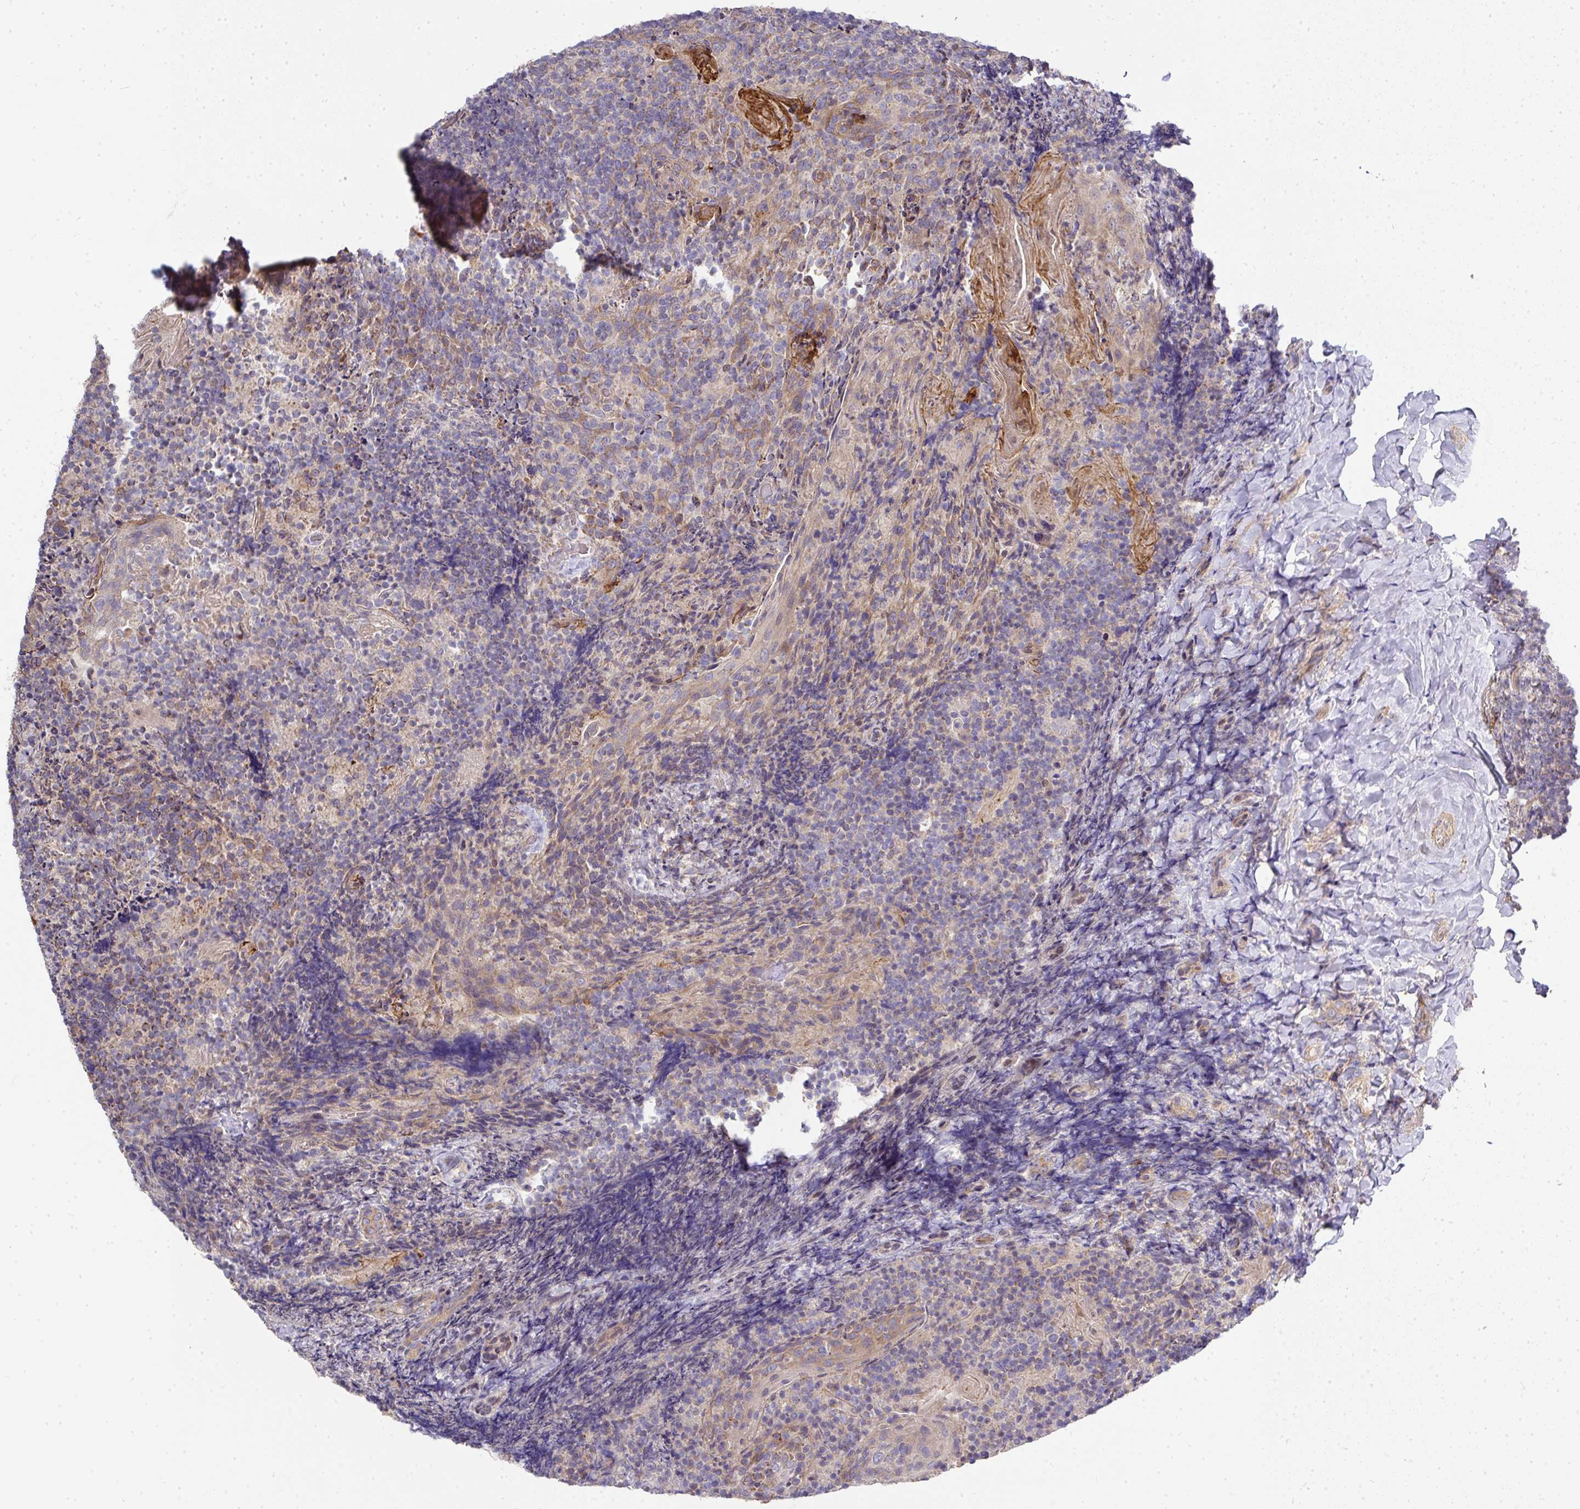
{"staining": {"intensity": "negative", "quantity": "none", "location": "none"}, "tissue": "tonsil", "cell_type": "Germinal center cells", "image_type": "normal", "snomed": [{"axis": "morphology", "description": "Normal tissue, NOS"}, {"axis": "topography", "description": "Tonsil"}], "caption": "Protein analysis of unremarkable tonsil demonstrates no significant staining in germinal center cells.", "gene": "STK35", "patient": {"sex": "female", "age": 10}}